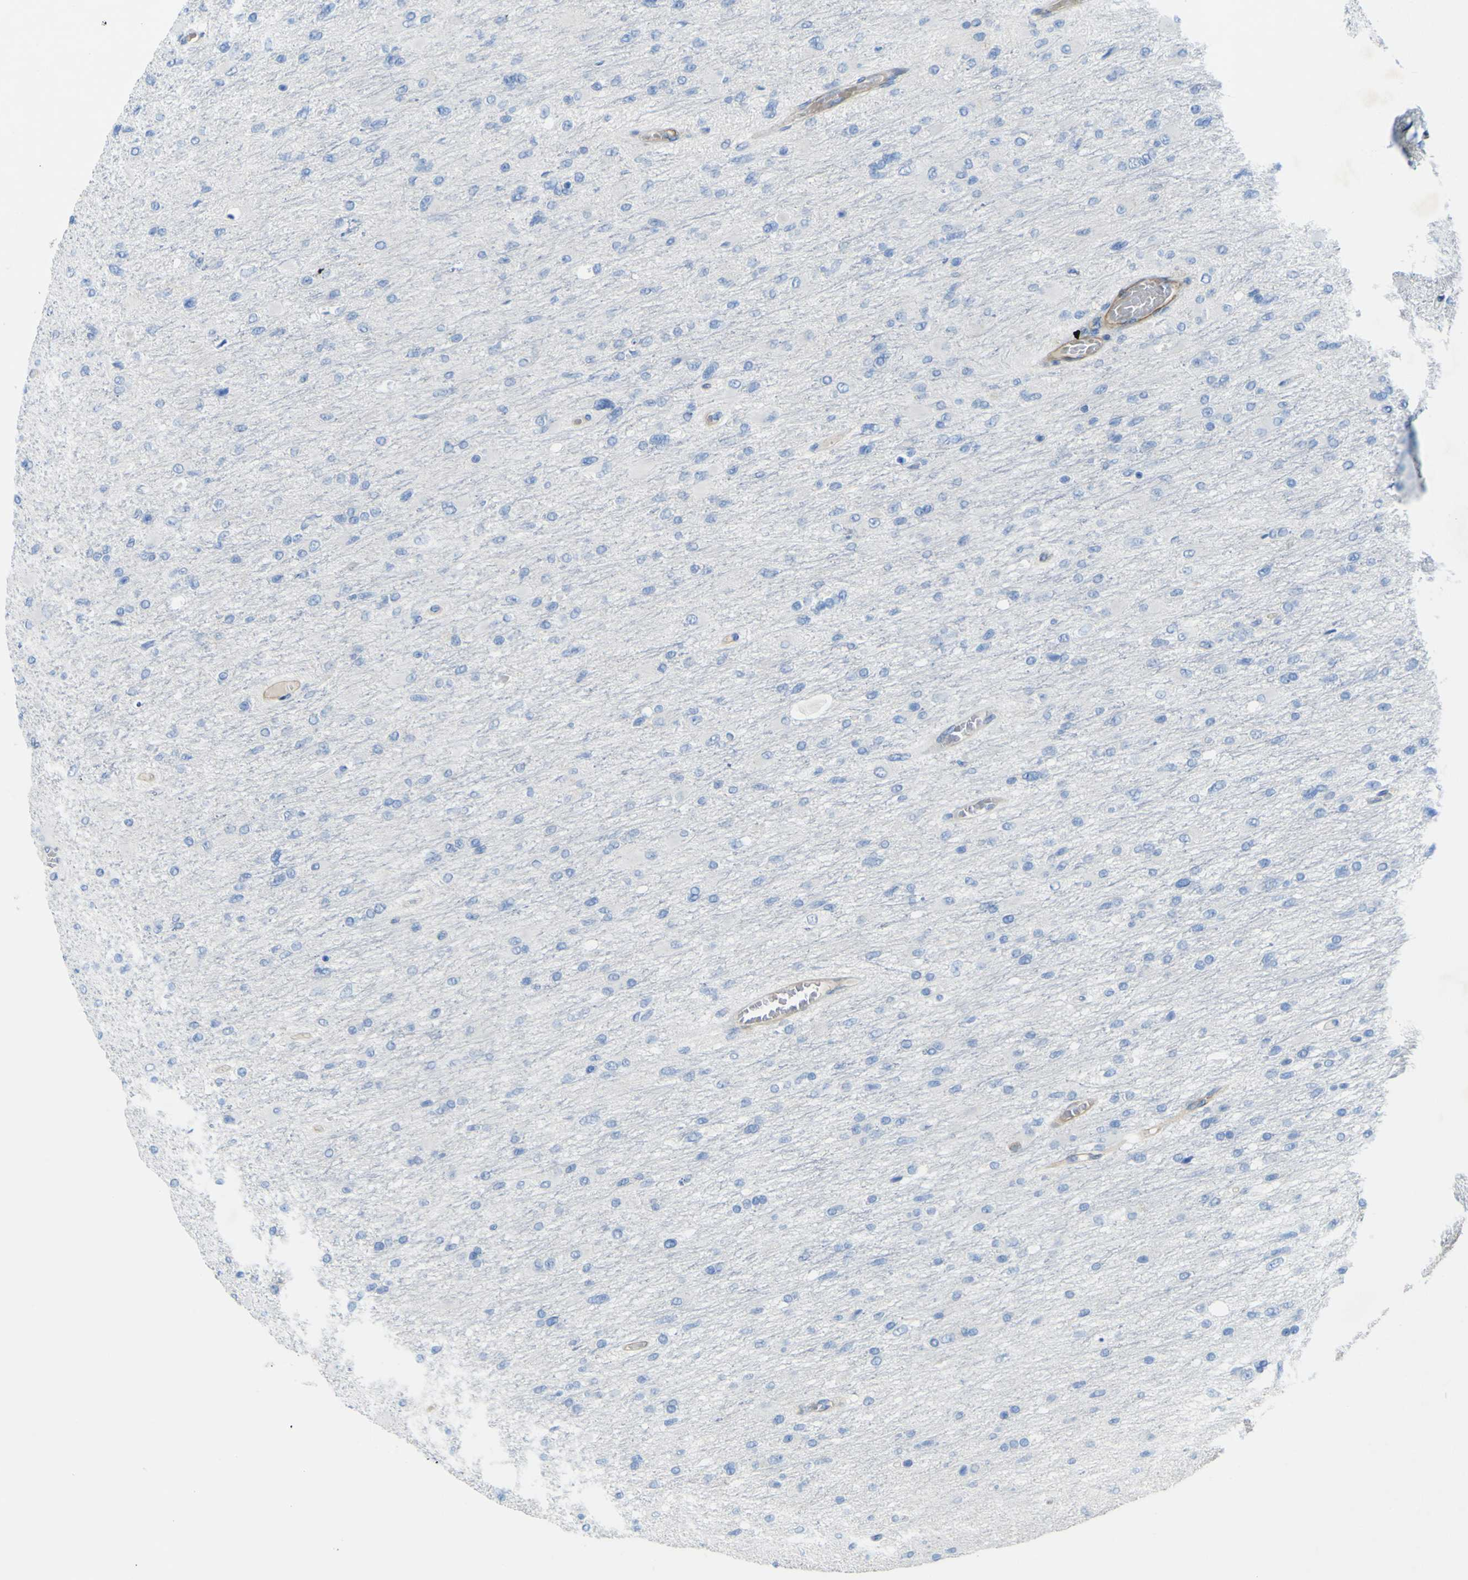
{"staining": {"intensity": "negative", "quantity": "none", "location": "none"}, "tissue": "glioma", "cell_type": "Tumor cells", "image_type": "cancer", "snomed": [{"axis": "morphology", "description": "Glioma, malignant, High grade"}, {"axis": "topography", "description": "Cerebral cortex"}], "caption": "Immunohistochemistry (IHC) micrograph of high-grade glioma (malignant) stained for a protein (brown), which reveals no positivity in tumor cells.", "gene": "CD93", "patient": {"sex": "female", "age": 36}}